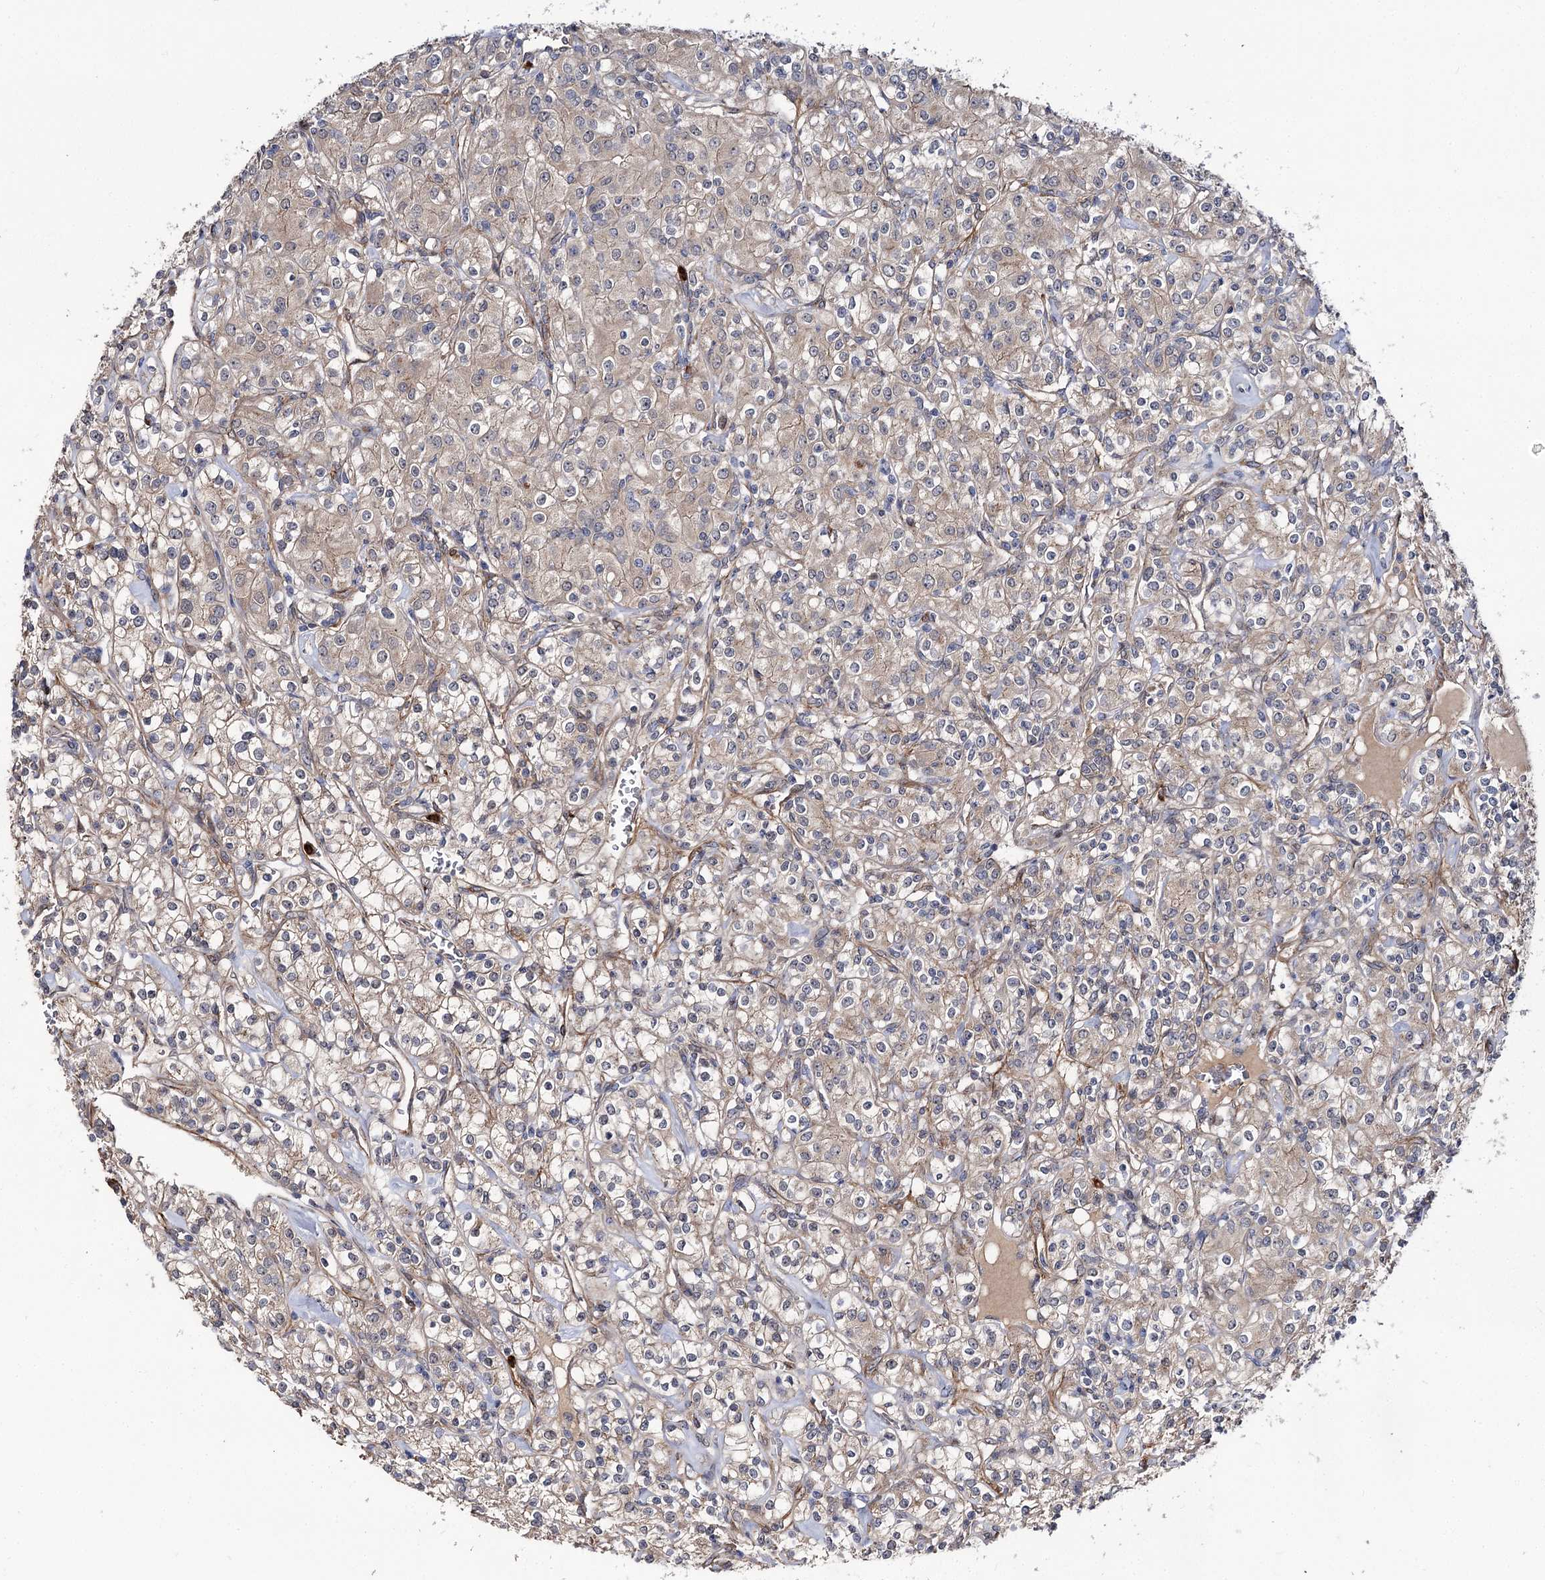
{"staining": {"intensity": "weak", "quantity": "25%-75%", "location": "cytoplasmic/membranous"}, "tissue": "renal cancer", "cell_type": "Tumor cells", "image_type": "cancer", "snomed": [{"axis": "morphology", "description": "Adenocarcinoma, NOS"}, {"axis": "topography", "description": "Kidney"}], "caption": "IHC histopathology image of neoplastic tissue: adenocarcinoma (renal) stained using IHC reveals low levels of weak protein expression localized specifically in the cytoplasmic/membranous of tumor cells, appearing as a cytoplasmic/membranous brown color.", "gene": "MINDY3", "patient": {"sex": "male", "age": 77}}